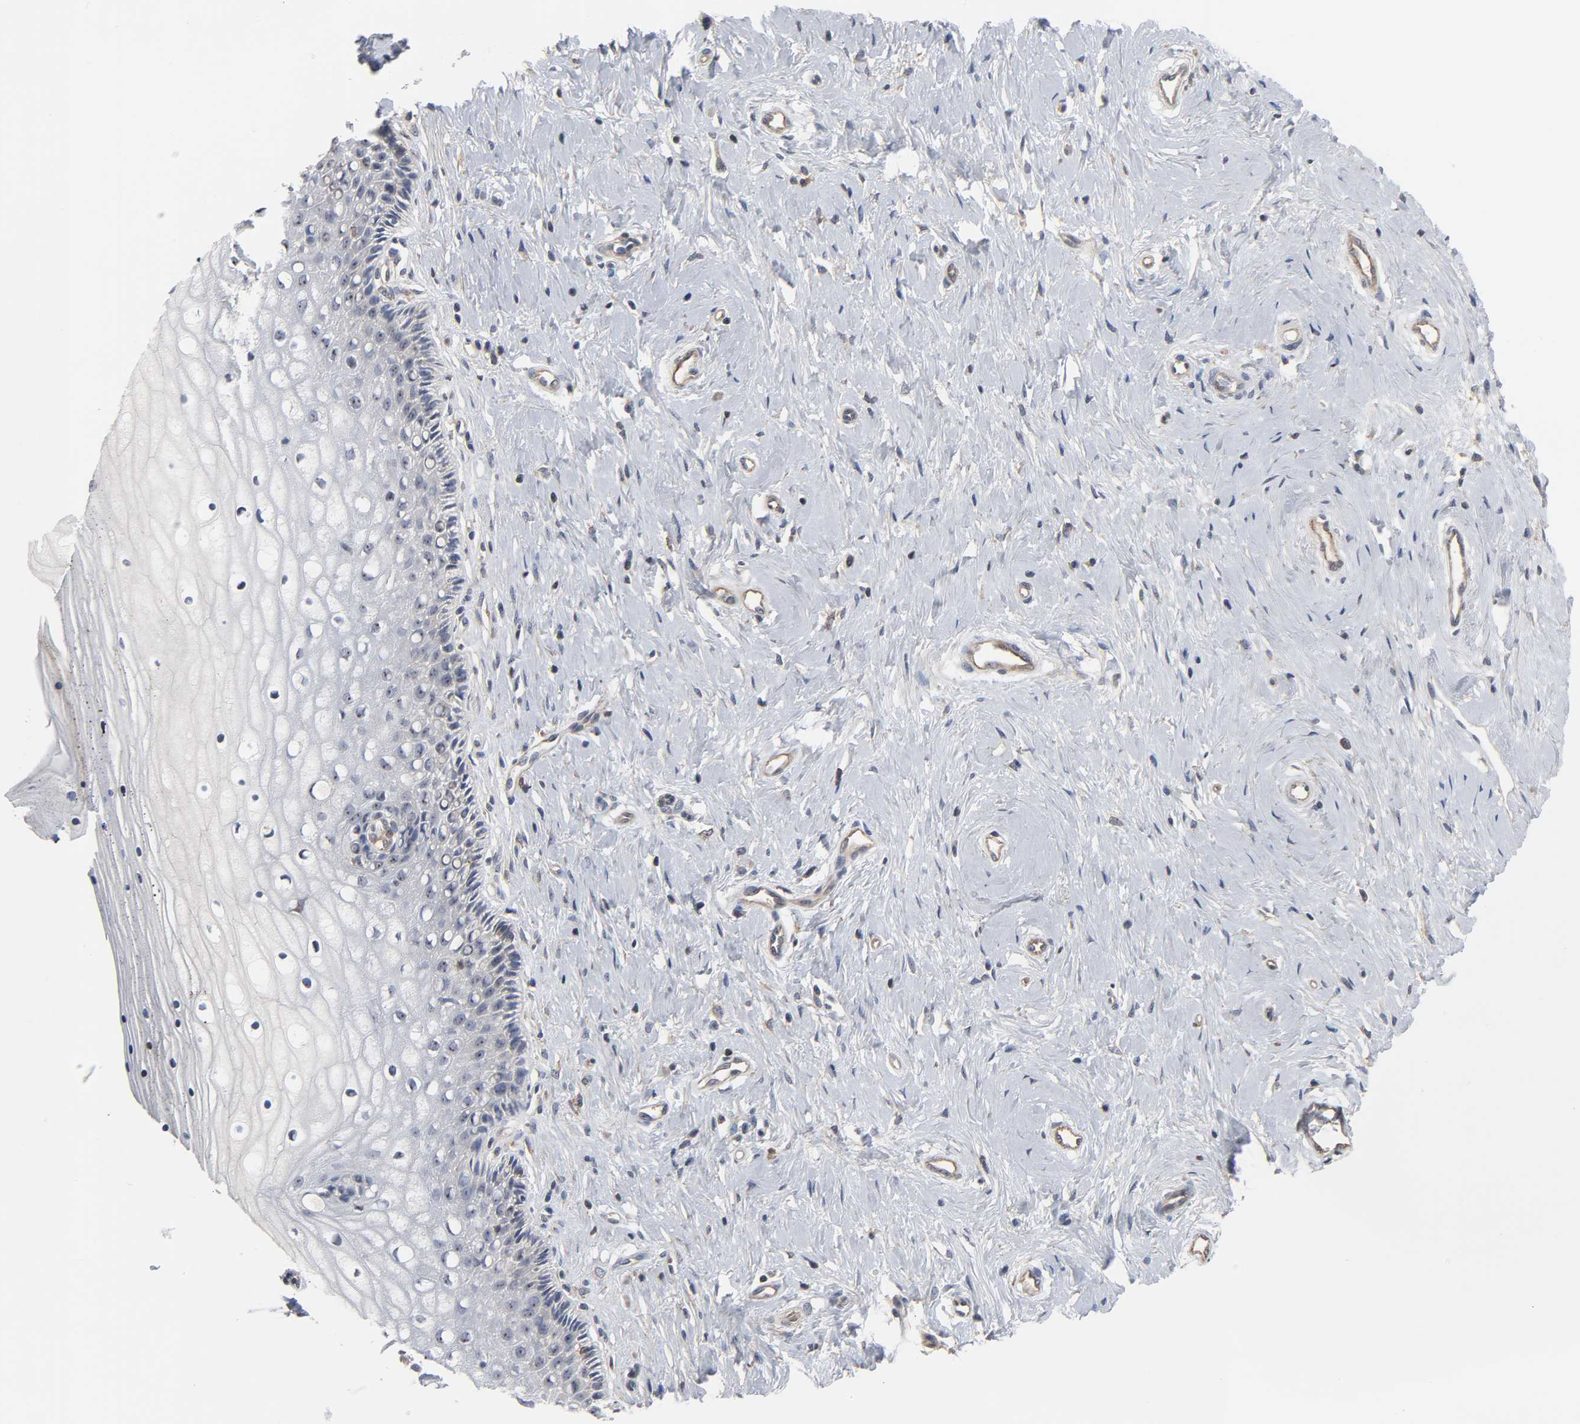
{"staining": {"intensity": "weak", "quantity": ">75%", "location": "cytoplasmic/membranous,nuclear"}, "tissue": "cervix", "cell_type": "Glandular cells", "image_type": "normal", "snomed": [{"axis": "morphology", "description": "Normal tissue, NOS"}, {"axis": "topography", "description": "Cervix"}], "caption": "A low amount of weak cytoplasmic/membranous,nuclear staining is seen in approximately >75% of glandular cells in benign cervix.", "gene": "DDX10", "patient": {"sex": "female", "age": 46}}